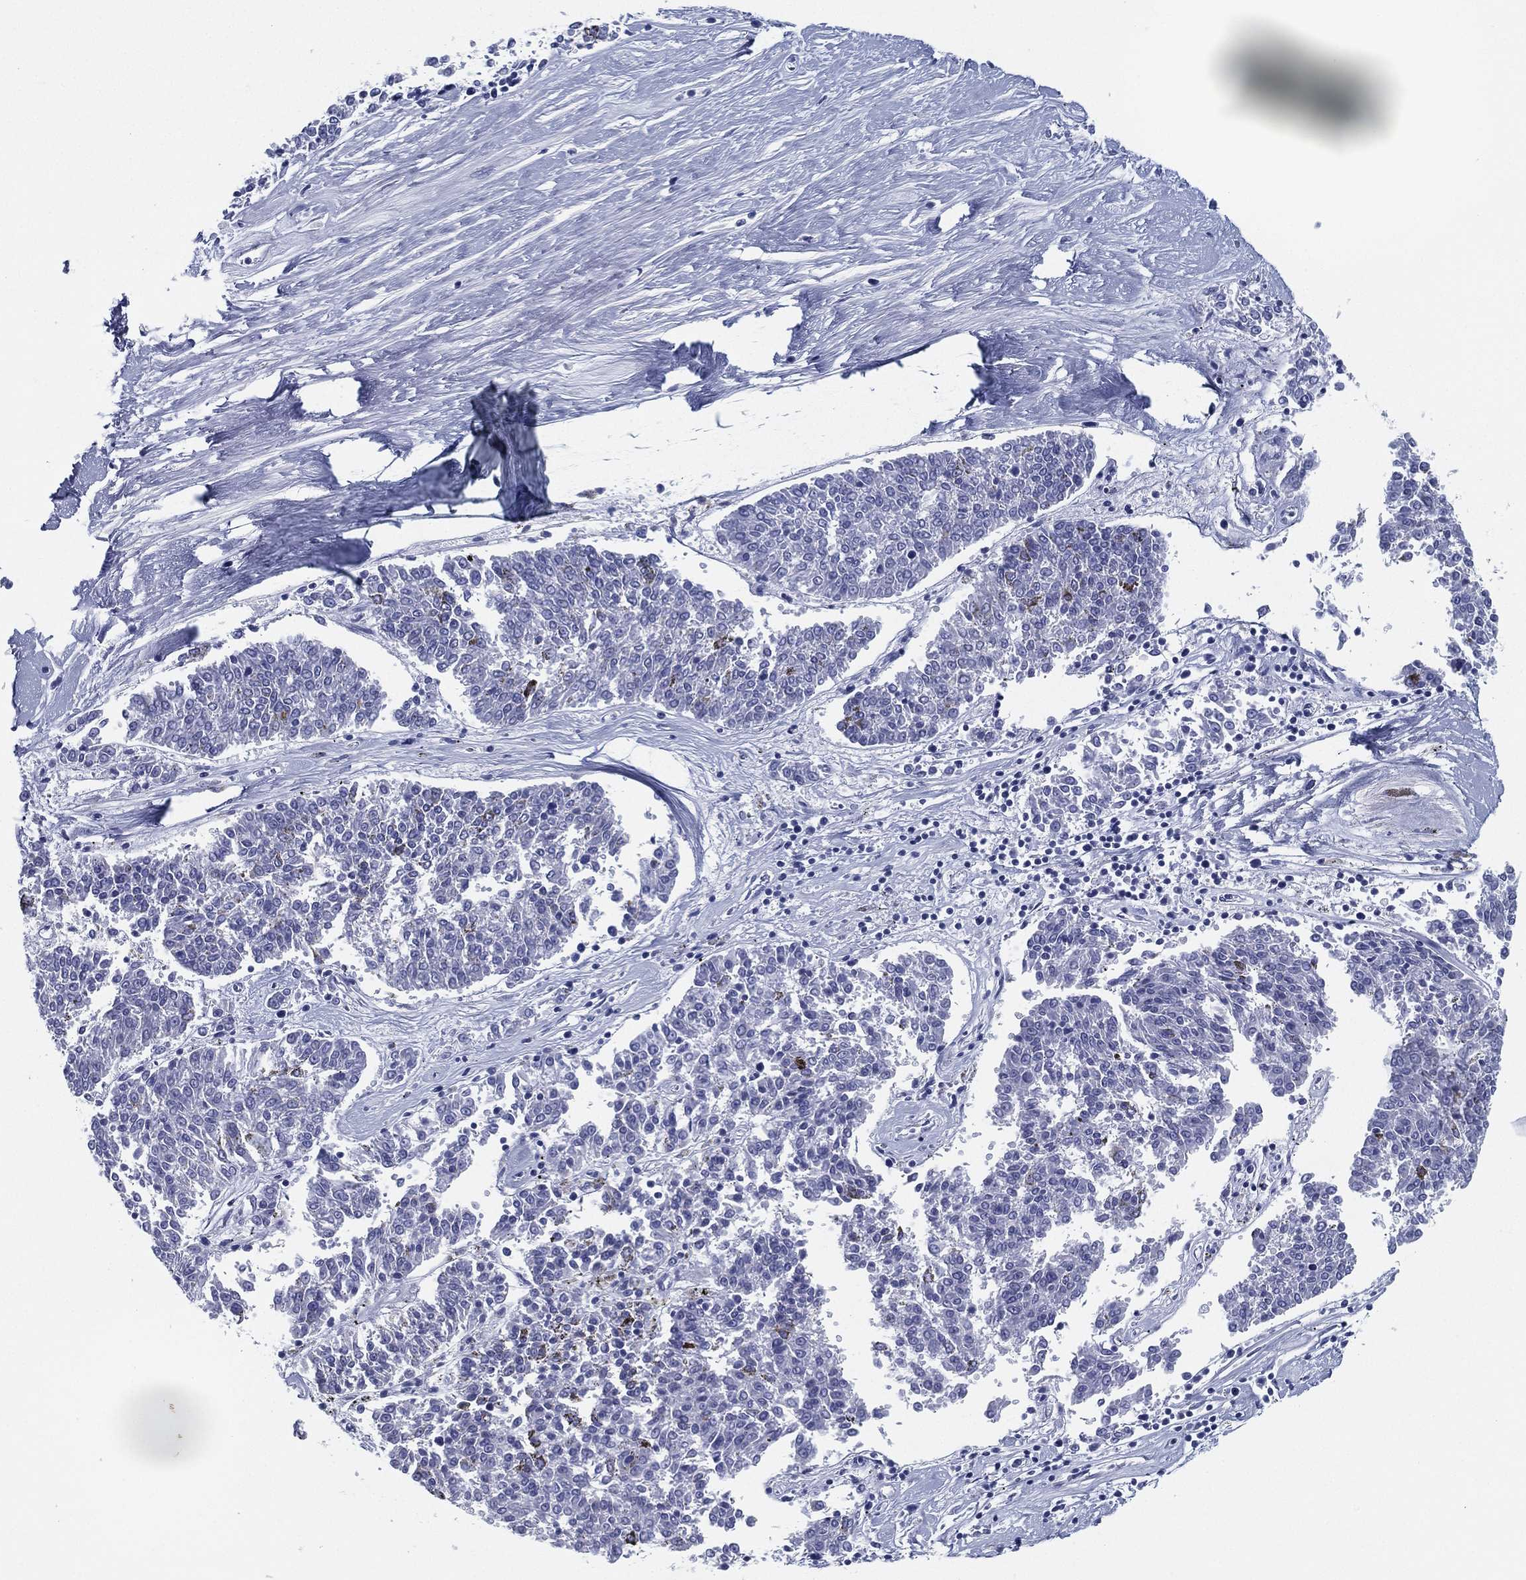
{"staining": {"intensity": "negative", "quantity": "none", "location": "none"}, "tissue": "melanoma", "cell_type": "Tumor cells", "image_type": "cancer", "snomed": [{"axis": "morphology", "description": "Malignant melanoma, NOS"}, {"axis": "topography", "description": "Skin"}], "caption": "This image is of melanoma stained with immunohistochemistry (IHC) to label a protein in brown with the nuclei are counter-stained blue. There is no staining in tumor cells.", "gene": "ATP1B2", "patient": {"sex": "female", "age": 72}}